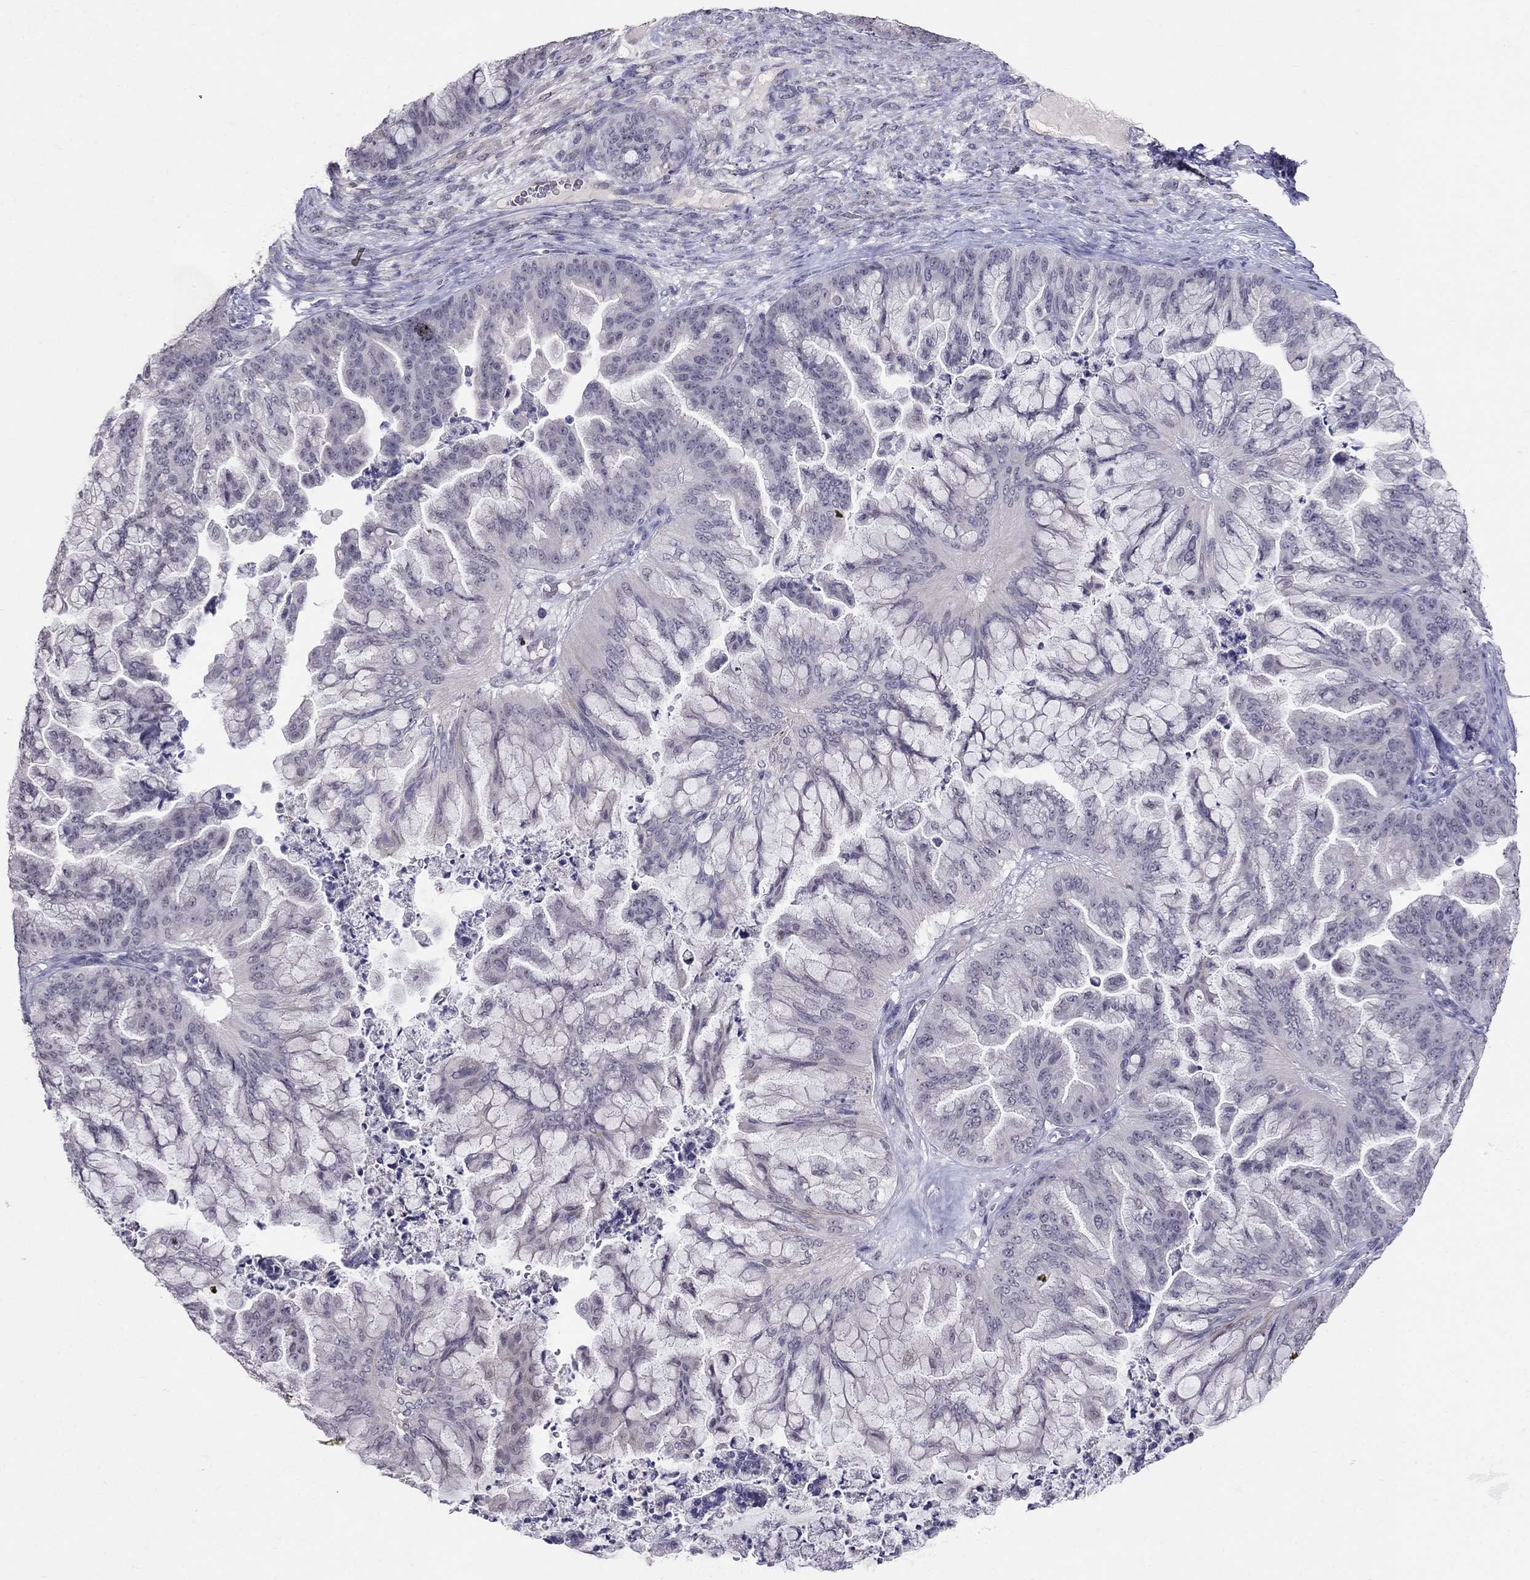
{"staining": {"intensity": "negative", "quantity": "none", "location": "none"}, "tissue": "ovarian cancer", "cell_type": "Tumor cells", "image_type": "cancer", "snomed": [{"axis": "morphology", "description": "Cystadenocarcinoma, mucinous, NOS"}, {"axis": "topography", "description": "Ovary"}], "caption": "Tumor cells are negative for brown protein staining in ovarian mucinous cystadenocarcinoma.", "gene": "MYO3B", "patient": {"sex": "female", "age": 67}}